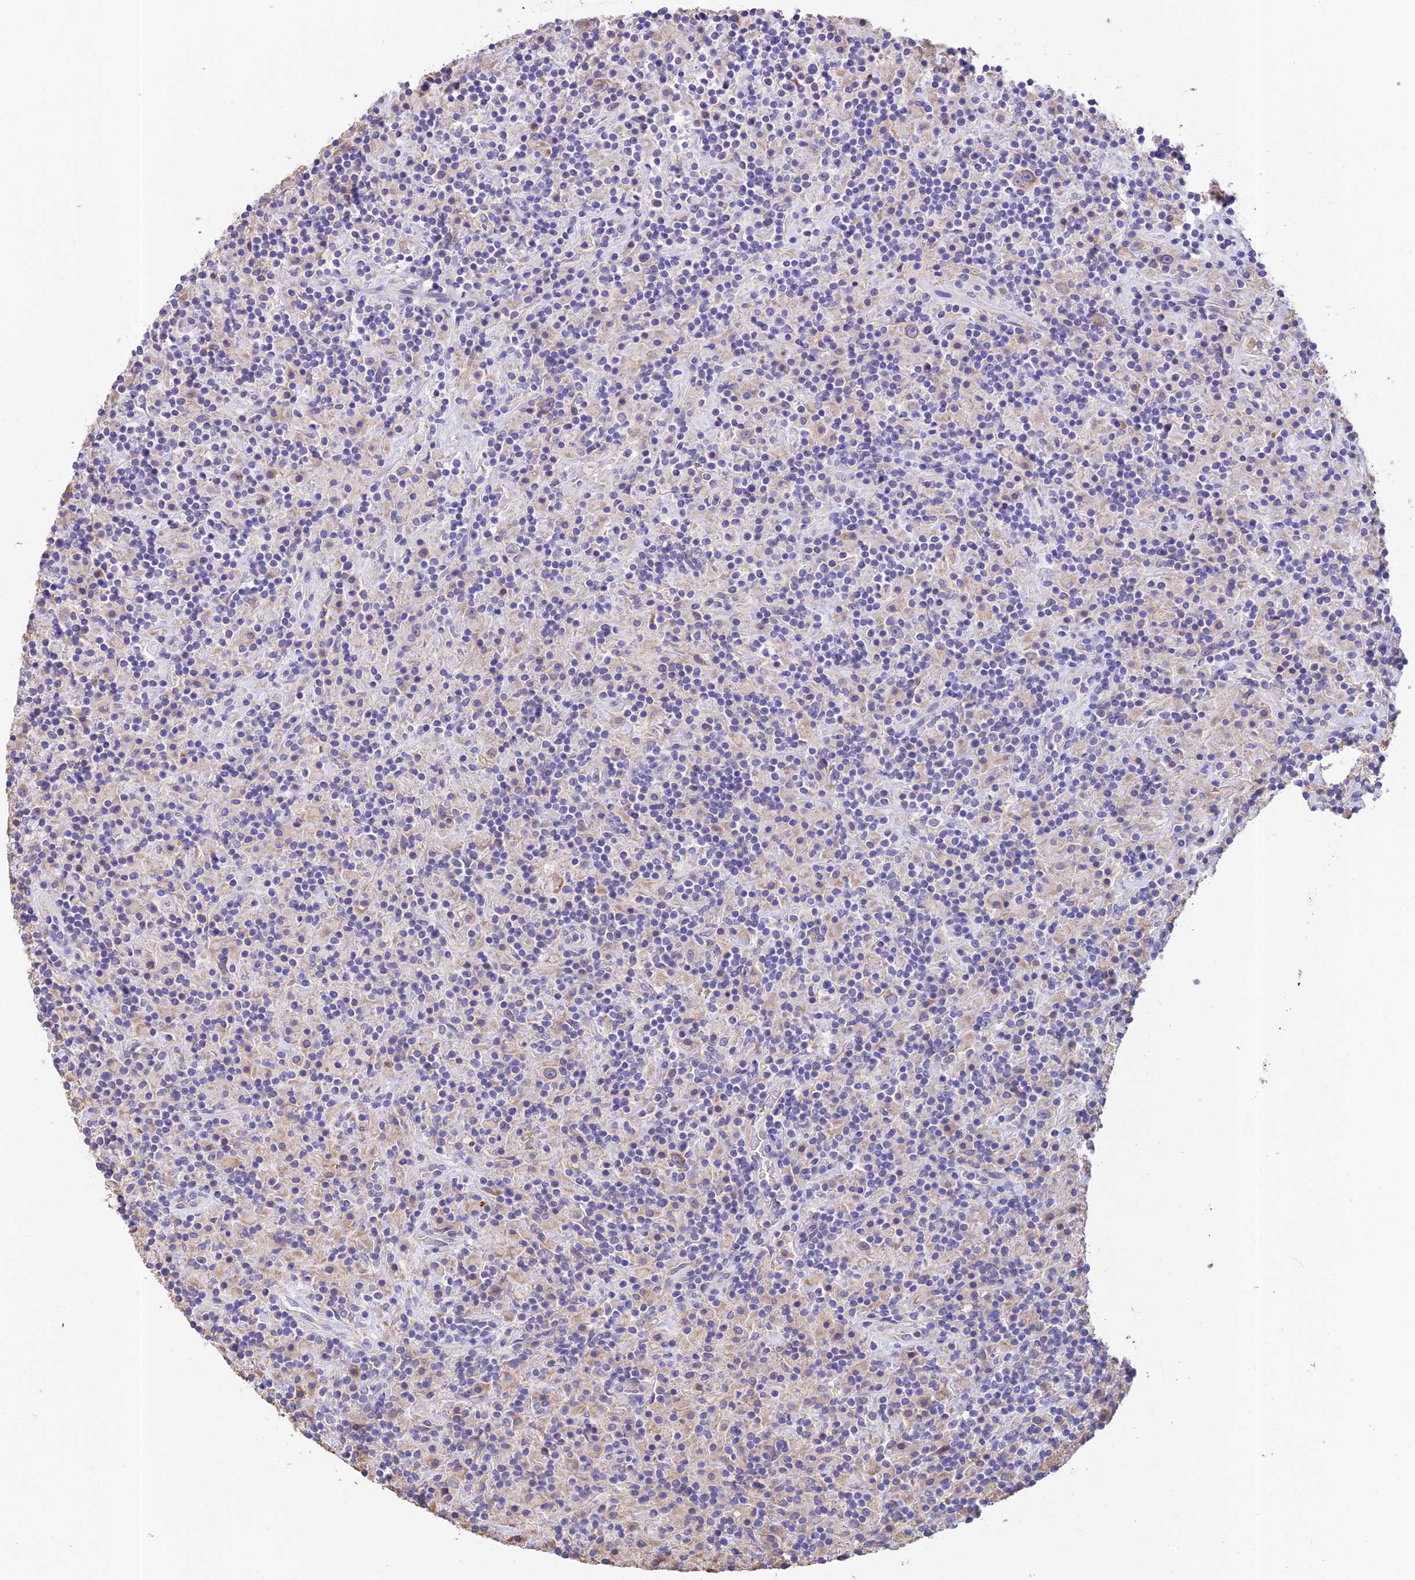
{"staining": {"intensity": "moderate", "quantity": "25%-75%", "location": "cytoplasmic/membranous"}, "tissue": "lymphoma", "cell_type": "Tumor cells", "image_type": "cancer", "snomed": [{"axis": "morphology", "description": "Hodgkin's disease, NOS"}, {"axis": "topography", "description": "Lymph node"}], "caption": "The photomicrograph reveals a brown stain indicating the presence of a protein in the cytoplasmic/membranous of tumor cells in Hodgkin's disease. (brown staining indicates protein expression, while blue staining denotes nuclei).", "gene": "EMC3", "patient": {"sex": "male", "age": 70}}